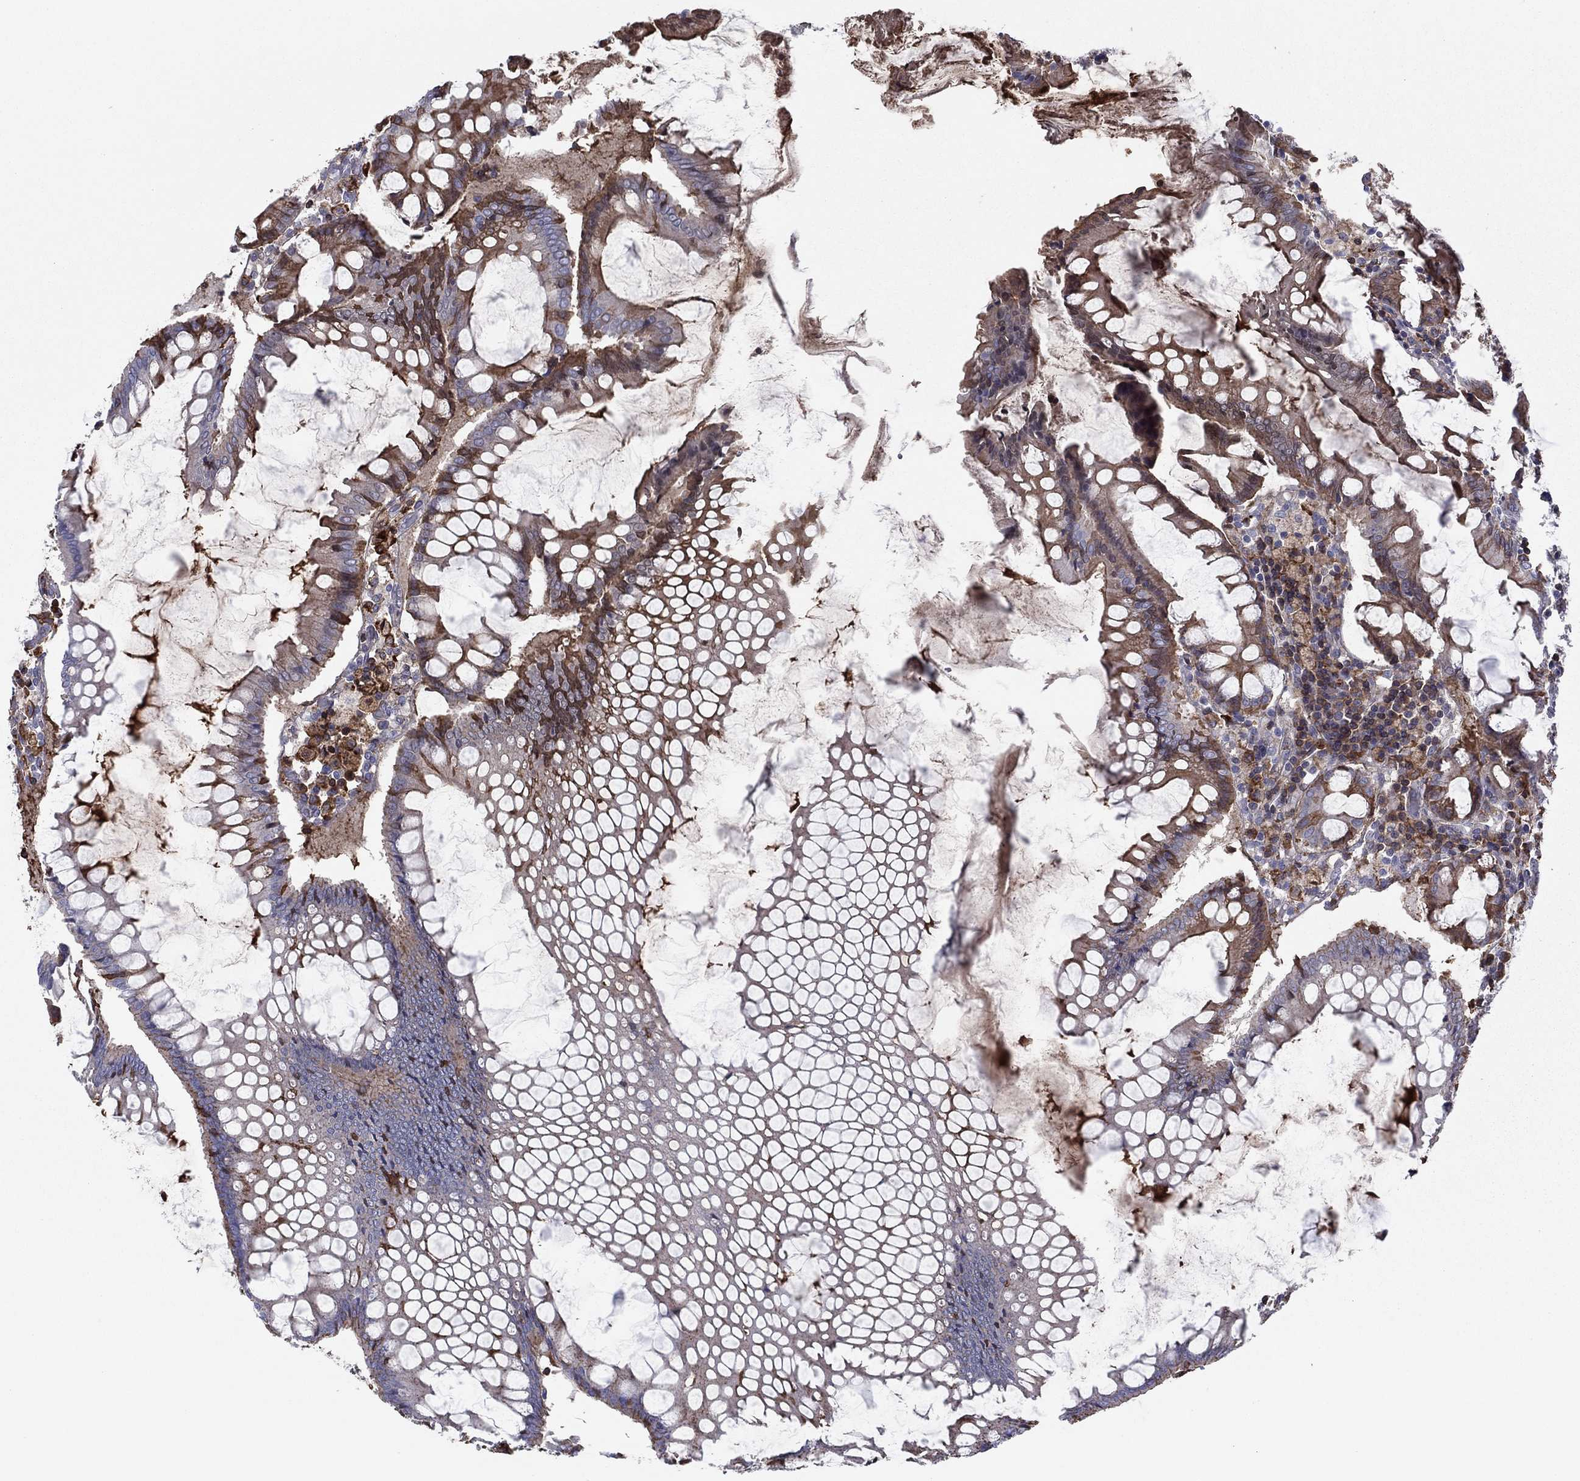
{"staining": {"intensity": "moderate", "quantity": "<25%", "location": "cytoplasmic/membranous"}, "tissue": "colorectal cancer", "cell_type": "Tumor cells", "image_type": "cancer", "snomed": [{"axis": "morphology", "description": "Adenocarcinoma, NOS"}, {"axis": "topography", "description": "Colon"}], "caption": "Protein expression analysis of human adenocarcinoma (colorectal) reveals moderate cytoplasmic/membranous positivity in approximately <25% of tumor cells.", "gene": "HPX", "patient": {"sex": "female", "age": 82}}